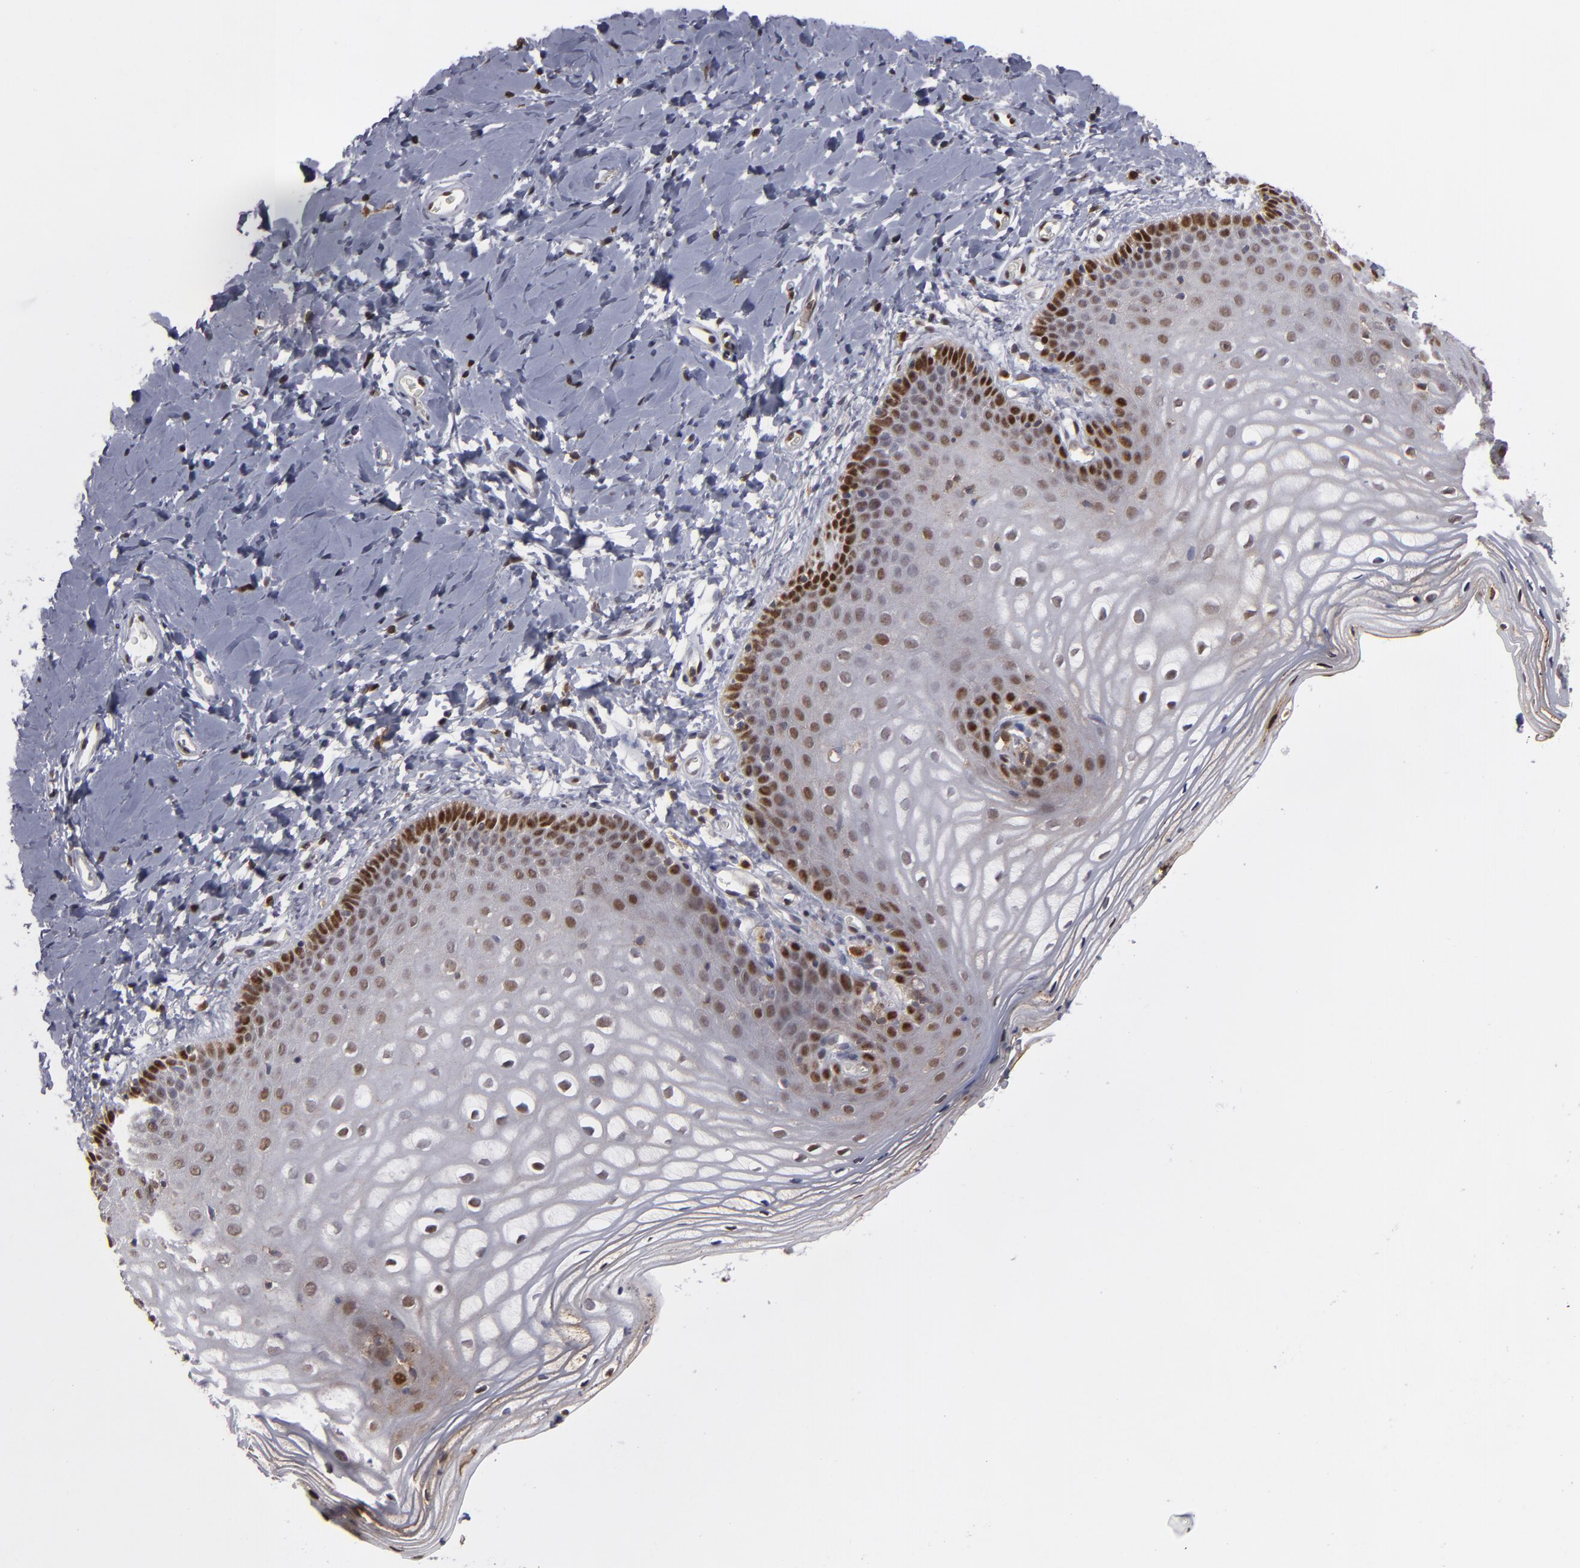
{"staining": {"intensity": "moderate", "quantity": "25%-75%", "location": "cytoplasmic/membranous,nuclear"}, "tissue": "vagina", "cell_type": "Squamous epithelial cells", "image_type": "normal", "snomed": [{"axis": "morphology", "description": "Normal tissue, NOS"}, {"axis": "topography", "description": "Vagina"}], "caption": "Squamous epithelial cells demonstrate medium levels of moderate cytoplasmic/membranous,nuclear positivity in approximately 25%-75% of cells in normal human vagina.", "gene": "GSR", "patient": {"sex": "female", "age": 55}}